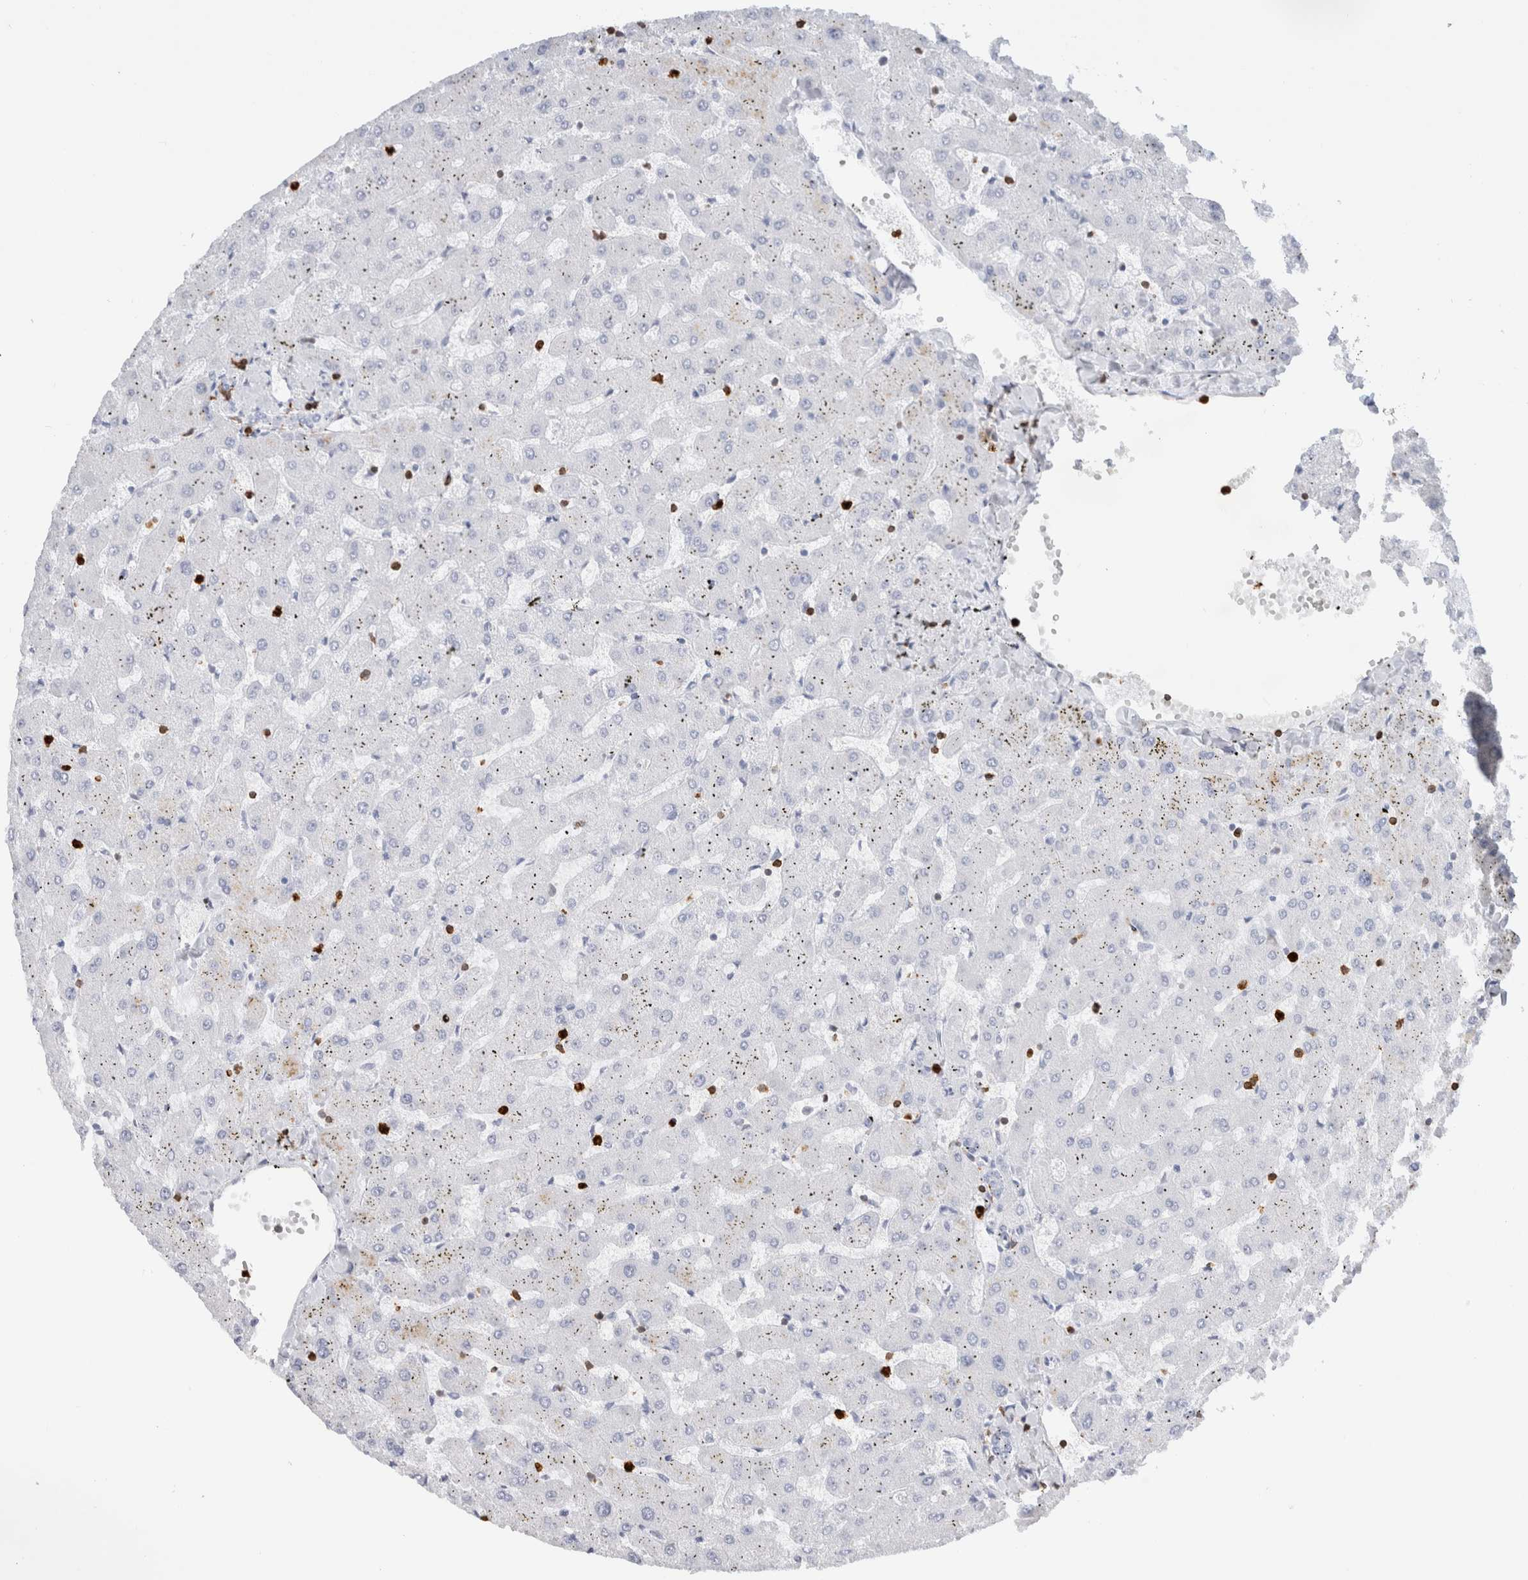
{"staining": {"intensity": "negative", "quantity": "none", "location": "none"}, "tissue": "liver", "cell_type": "Cholangiocytes", "image_type": "normal", "snomed": [{"axis": "morphology", "description": "Normal tissue, NOS"}, {"axis": "topography", "description": "Liver"}], "caption": "Immunohistochemical staining of unremarkable liver demonstrates no significant expression in cholangiocytes. (DAB immunohistochemistry (IHC), high magnification).", "gene": "ALOX5AP", "patient": {"sex": "female", "age": 63}}